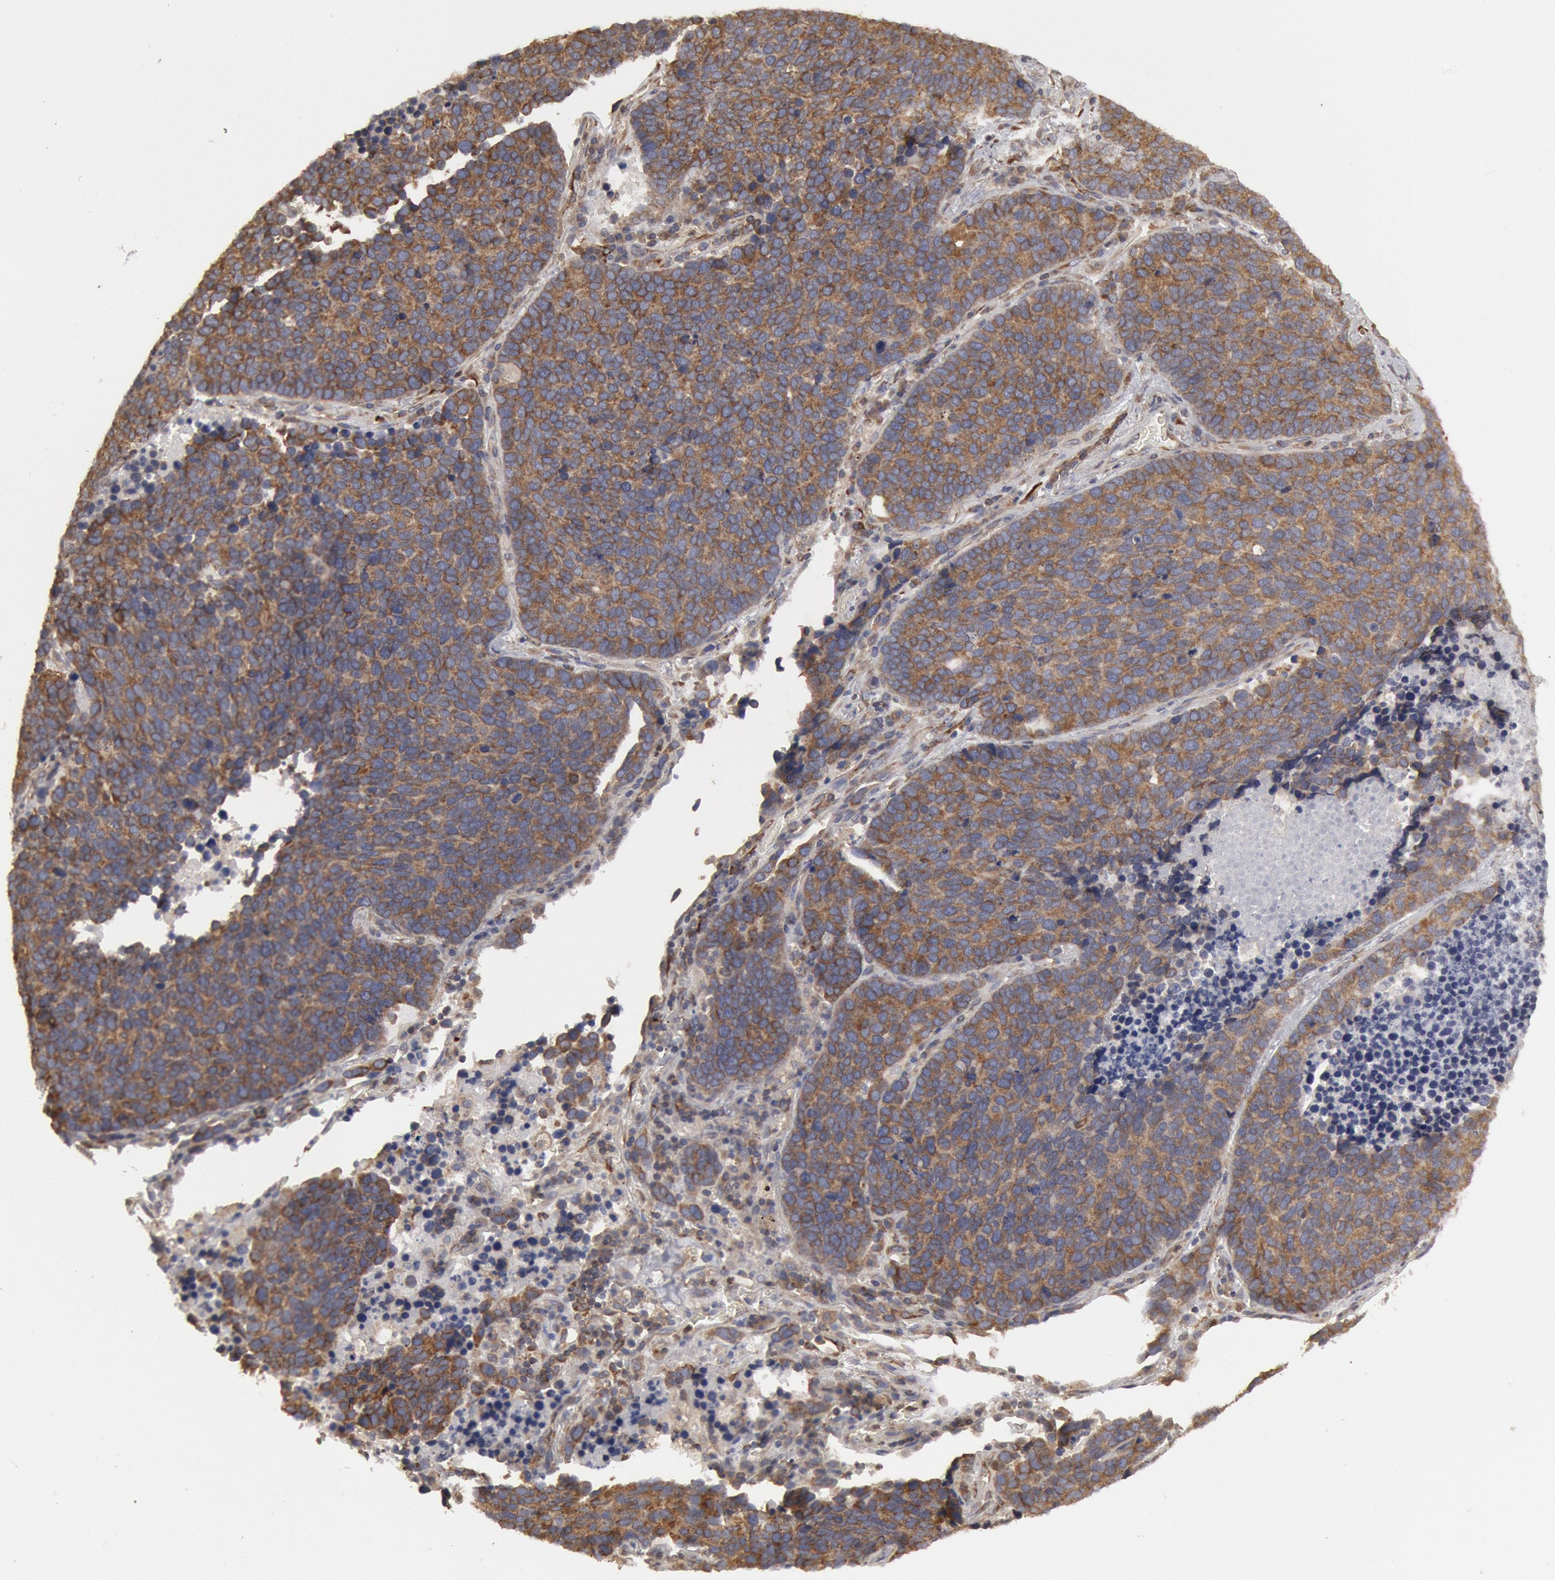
{"staining": {"intensity": "moderate", "quantity": ">75%", "location": "cytoplasmic/membranous"}, "tissue": "lung cancer", "cell_type": "Tumor cells", "image_type": "cancer", "snomed": [{"axis": "morphology", "description": "Neoplasm, malignant, NOS"}, {"axis": "topography", "description": "Lung"}], "caption": "Protein expression analysis of human lung cancer (malignant neoplasm) reveals moderate cytoplasmic/membranous staining in approximately >75% of tumor cells.", "gene": "OSBPL8", "patient": {"sex": "female", "age": 75}}